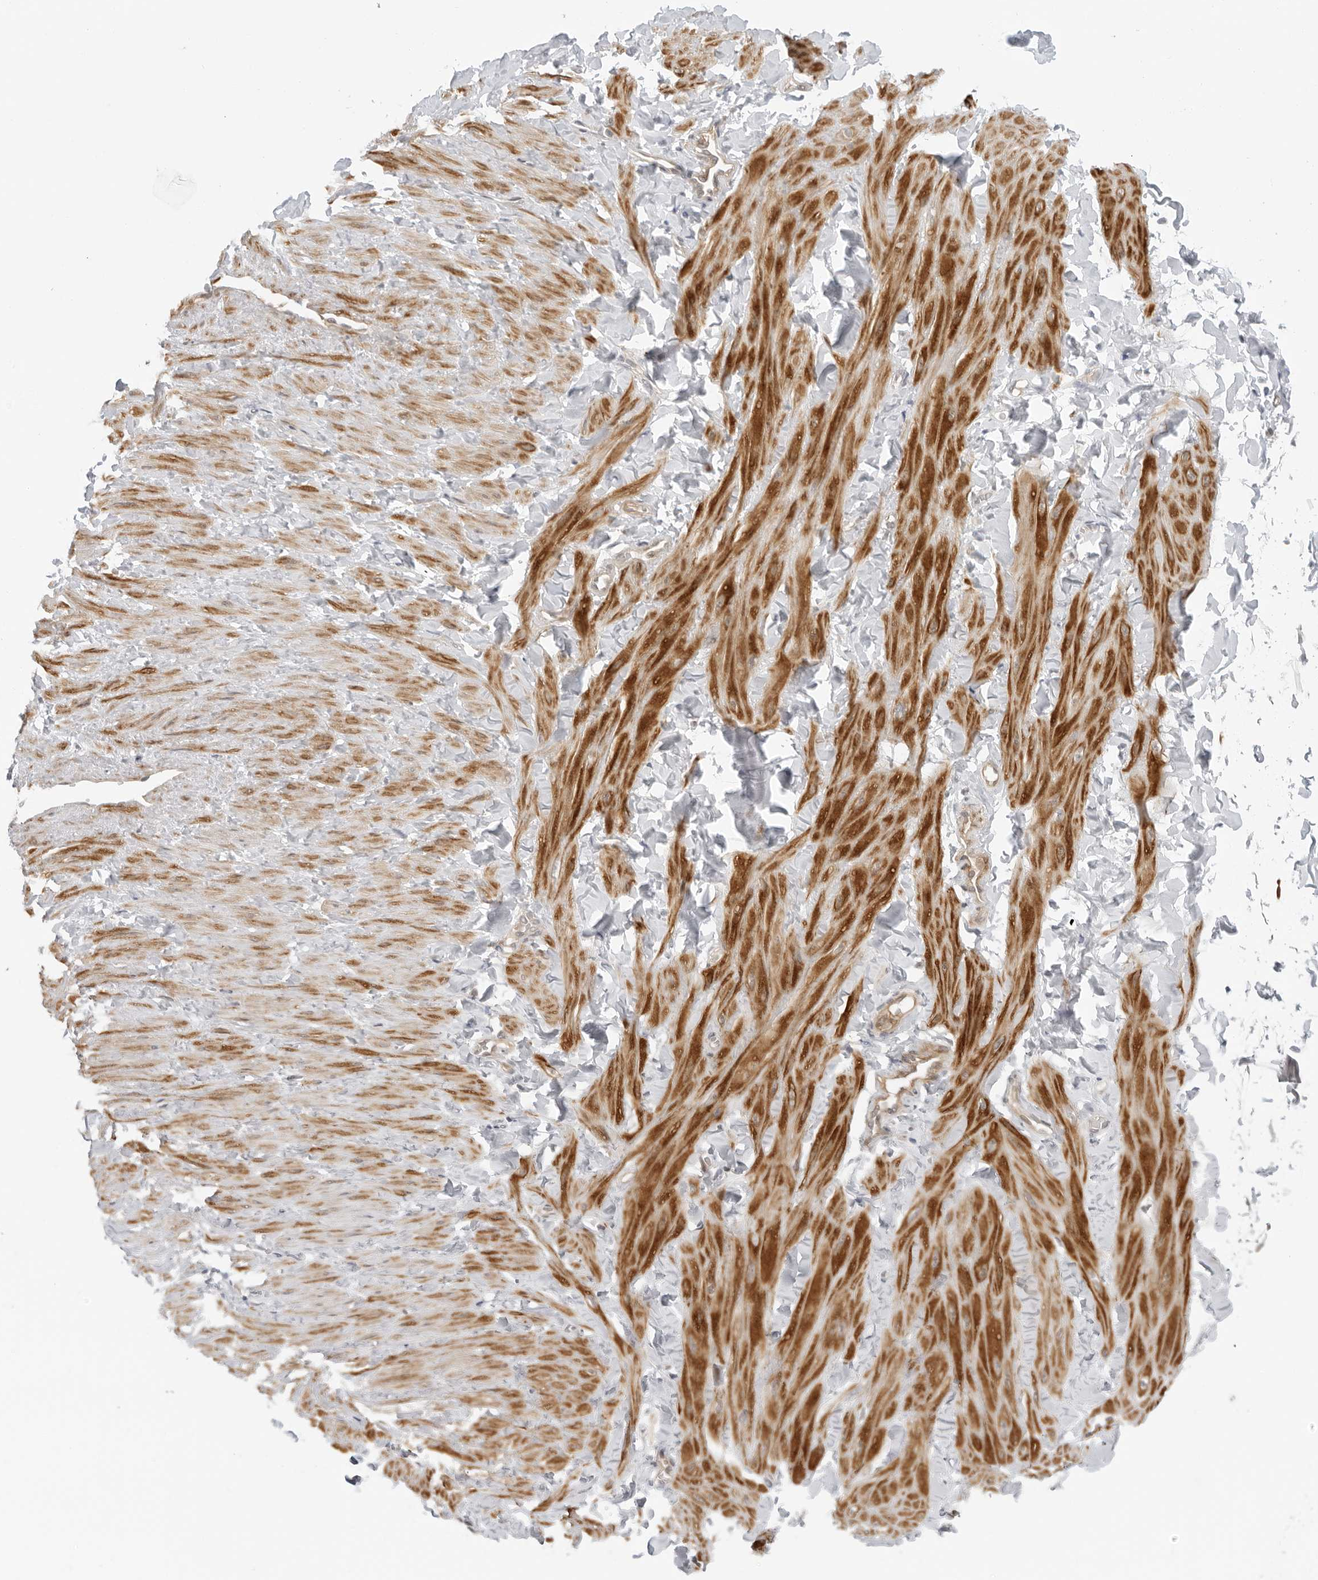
{"staining": {"intensity": "negative", "quantity": "none", "location": "none"}, "tissue": "adipose tissue", "cell_type": "Adipocytes", "image_type": "normal", "snomed": [{"axis": "morphology", "description": "Normal tissue, NOS"}, {"axis": "topography", "description": "Adipose tissue"}, {"axis": "topography", "description": "Vascular tissue"}, {"axis": "topography", "description": "Peripheral nerve tissue"}], "caption": "There is no significant expression in adipocytes of adipose tissue. (Immunohistochemistry, brightfield microscopy, high magnification).", "gene": "SUGCT", "patient": {"sex": "male", "age": 25}}